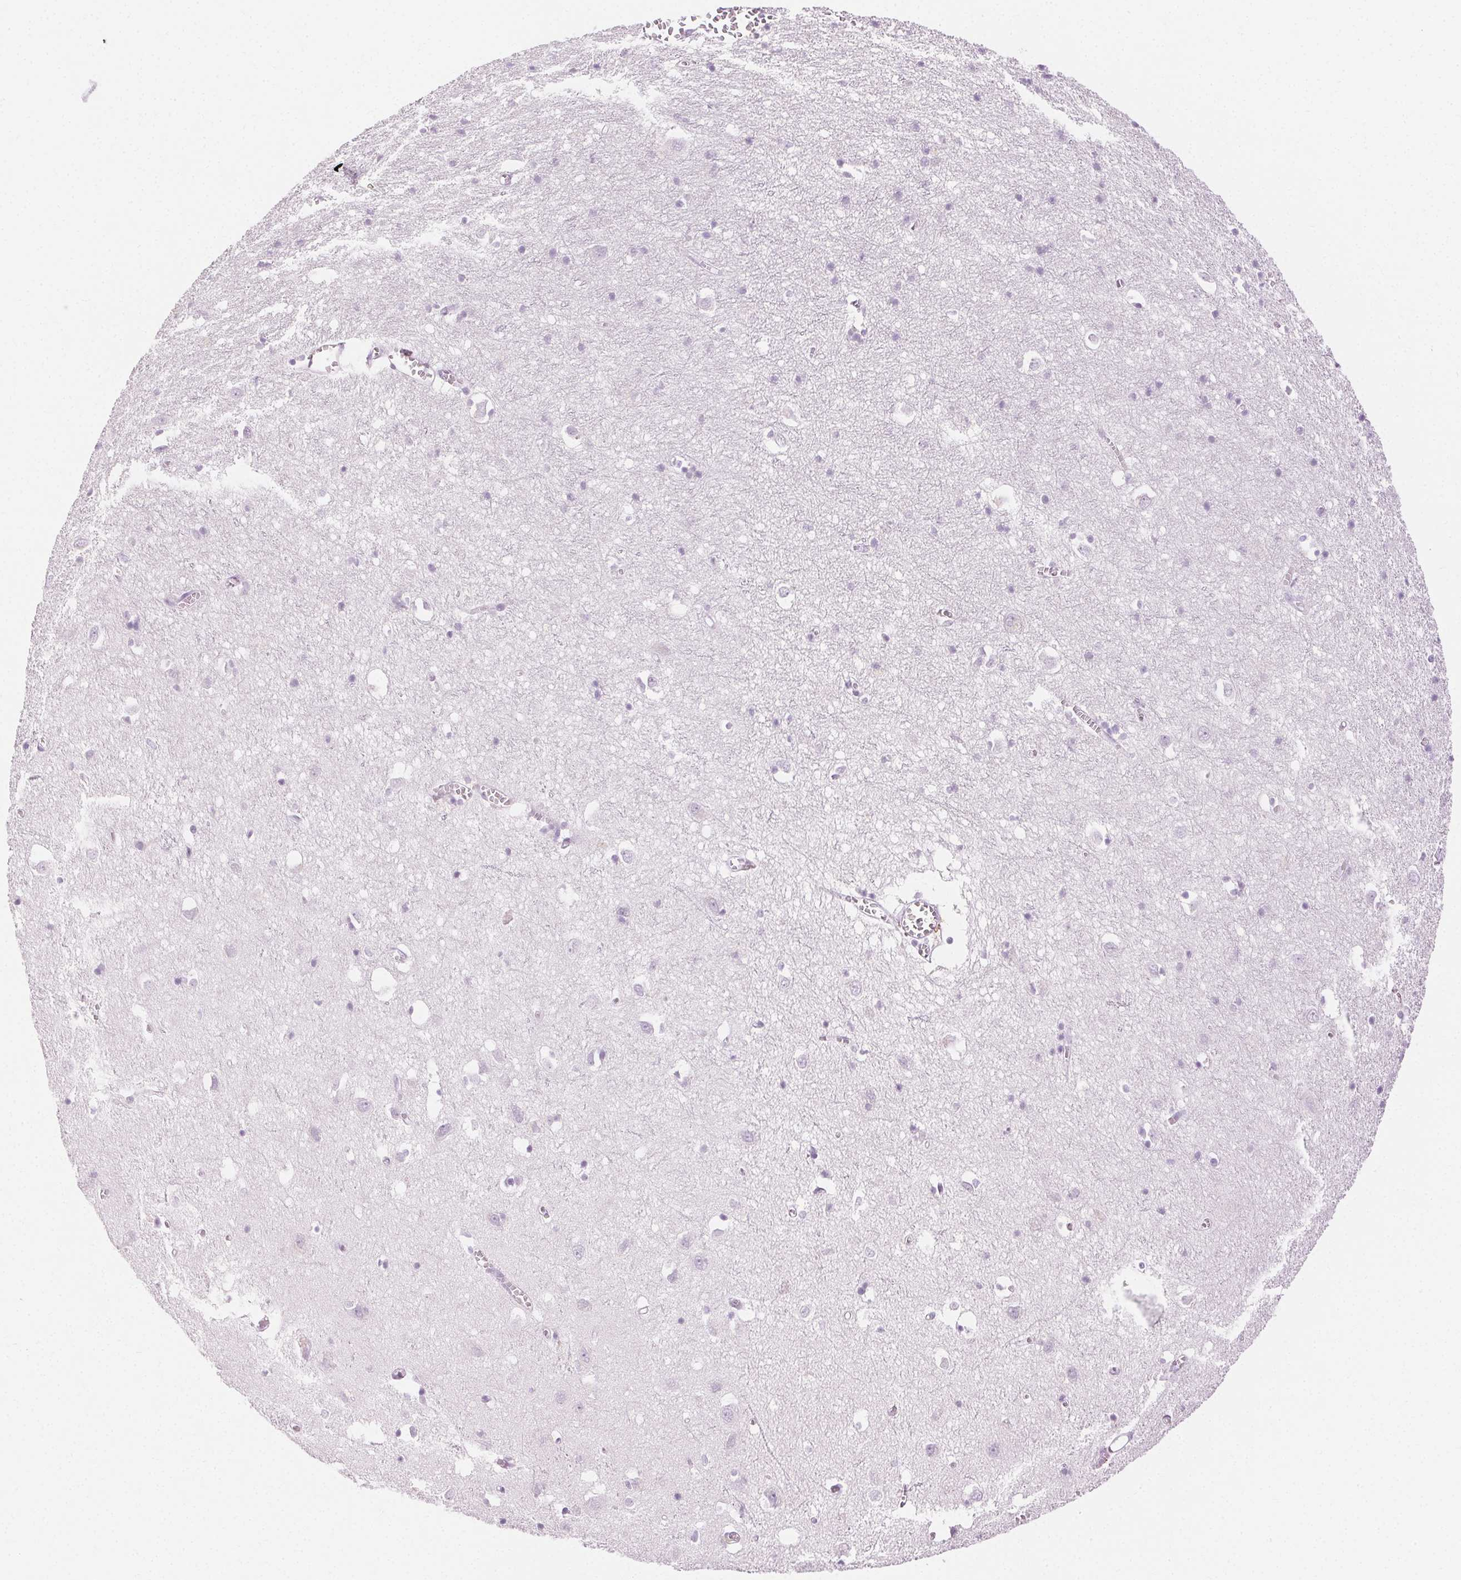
{"staining": {"intensity": "negative", "quantity": "none", "location": "none"}, "tissue": "cerebral cortex", "cell_type": "Endothelial cells", "image_type": "normal", "snomed": [{"axis": "morphology", "description": "Normal tissue, NOS"}, {"axis": "topography", "description": "Cerebral cortex"}], "caption": "Immunohistochemistry micrograph of normal human cerebral cortex stained for a protein (brown), which exhibits no positivity in endothelial cells.", "gene": "SPRR3", "patient": {"sex": "male", "age": 70}}